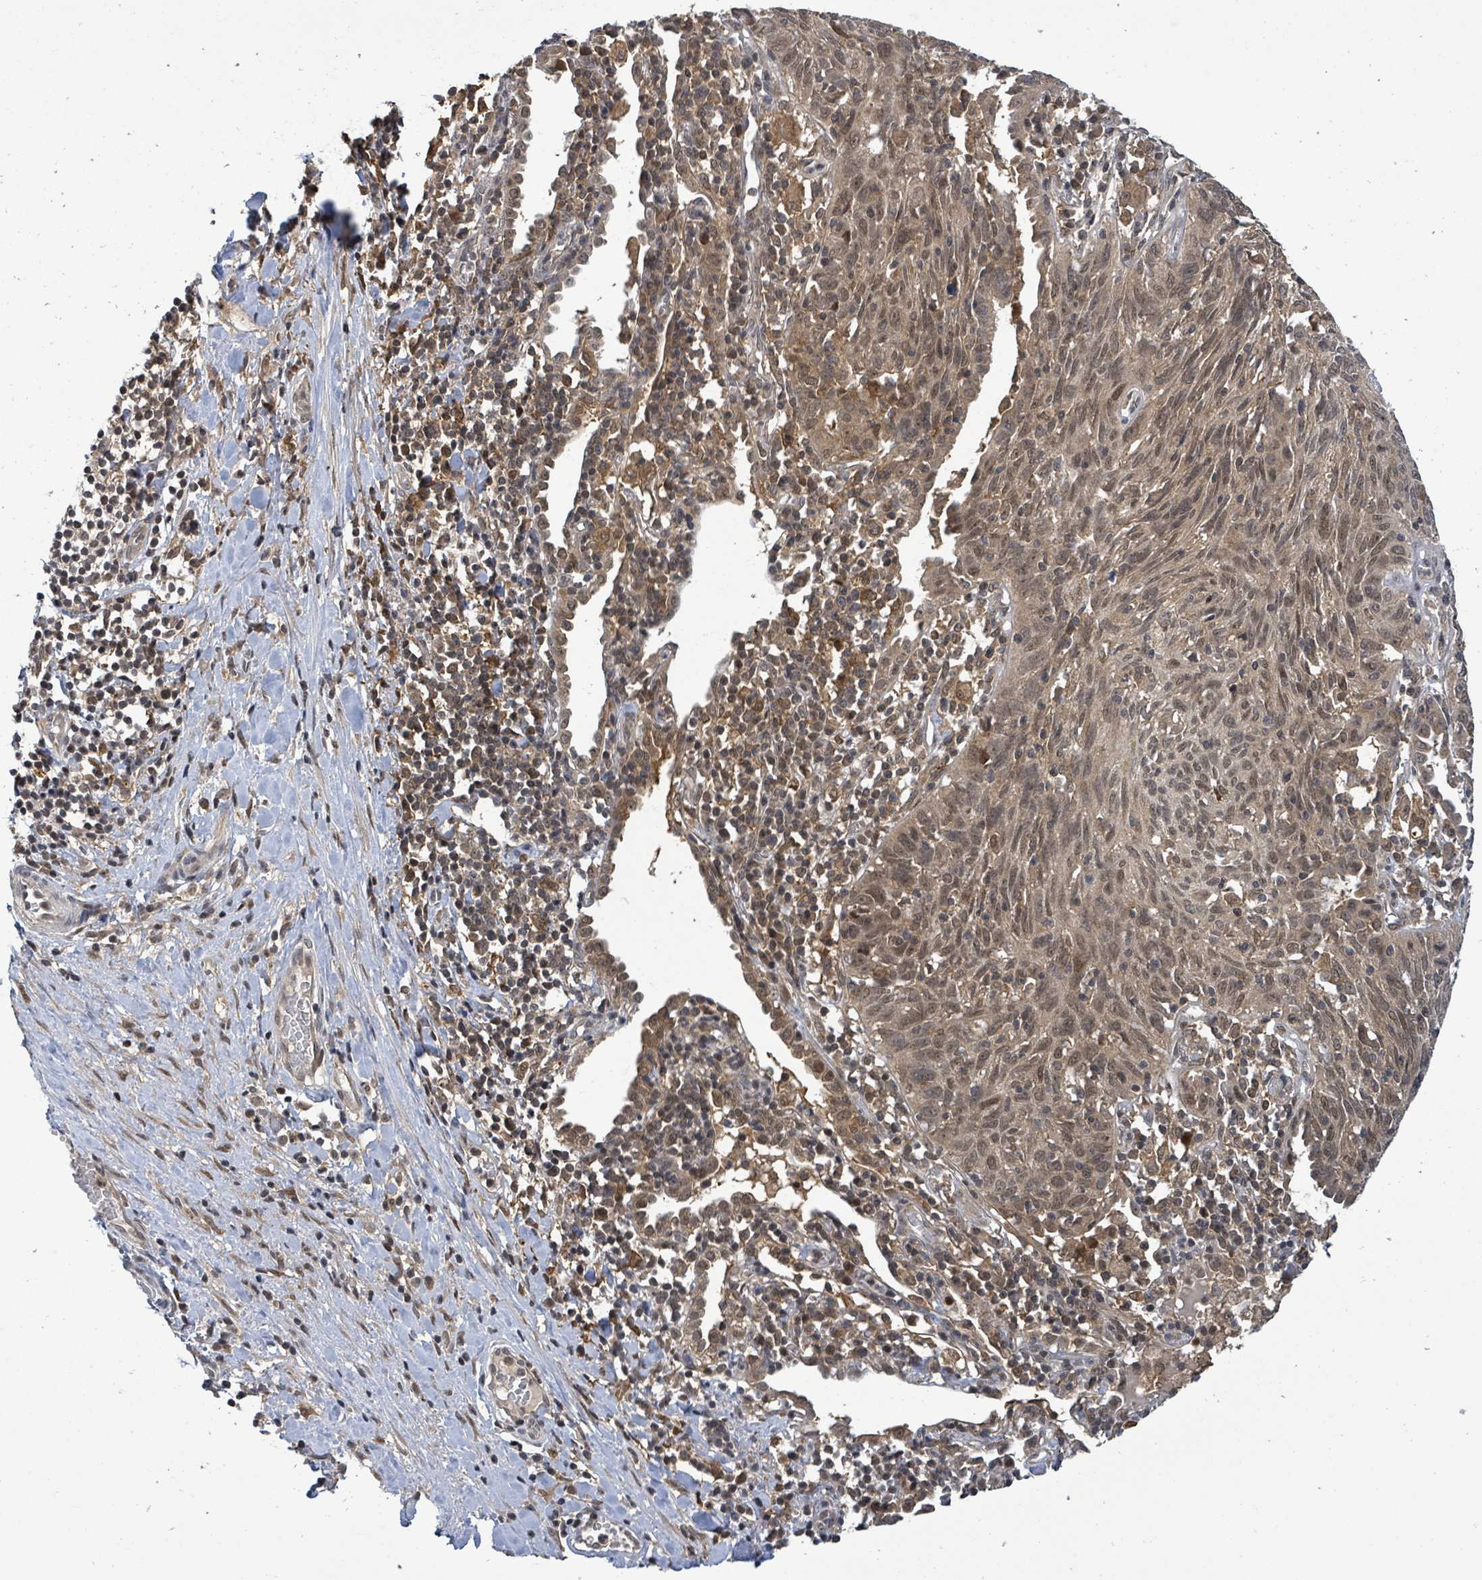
{"staining": {"intensity": "moderate", "quantity": ">75%", "location": "nuclear"}, "tissue": "lung cancer", "cell_type": "Tumor cells", "image_type": "cancer", "snomed": [{"axis": "morphology", "description": "Squamous cell carcinoma, NOS"}, {"axis": "topography", "description": "Lung"}], "caption": "Moderate nuclear expression for a protein is seen in about >75% of tumor cells of lung squamous cell carcinoma using IHC.", "gene": "FBXO6", "patient": {"sex": "female", "age": 66}}